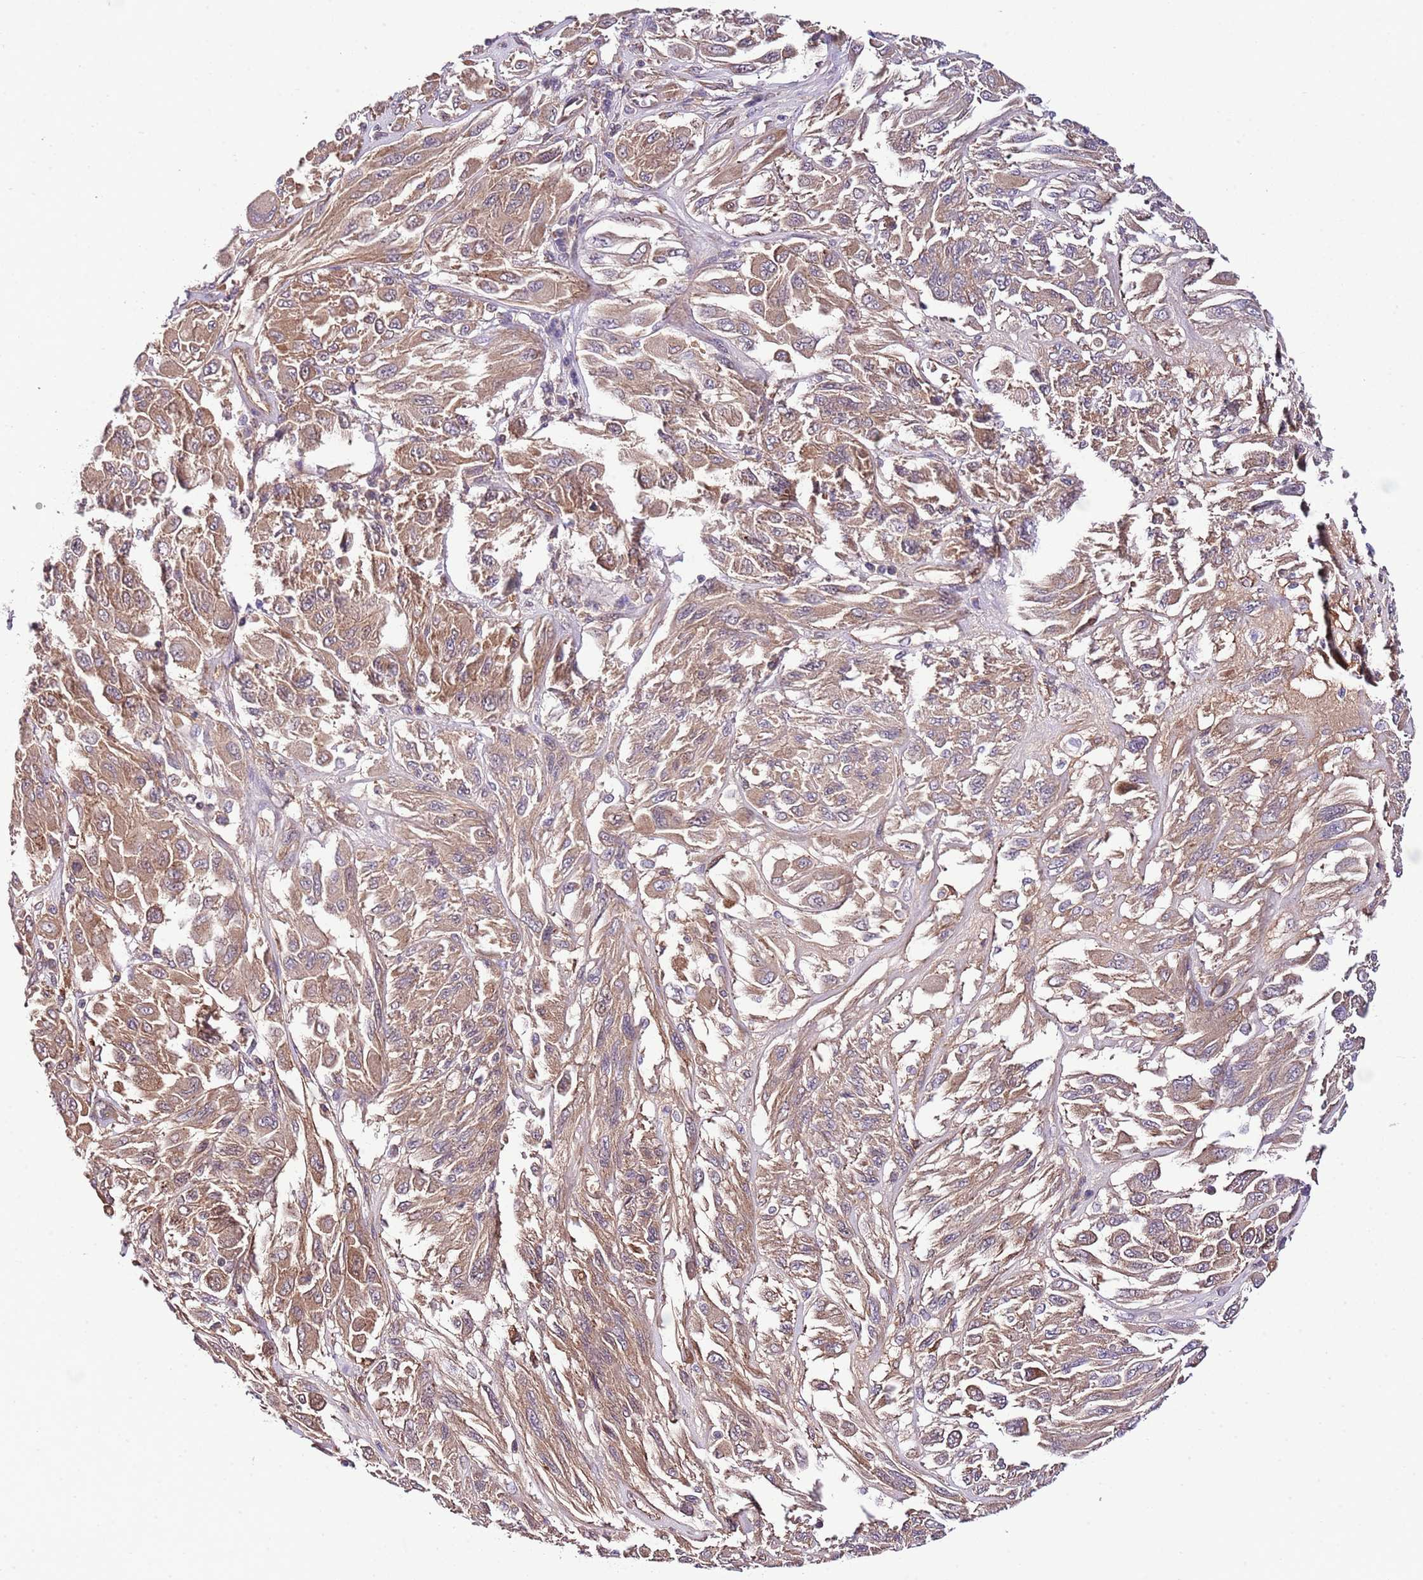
{"staining": {"intensity": "moderate", "quantity": ">75%", "location": "cytoplasmic/membranous"}, "tissue": "melanoma", "cell_type": "Tumor cells", "image_type": "cancer", "snomed": [{"axis": "morphology", "description": "Malignant melanoma, NOS"}, {"axis": "topography", "description": "Skin"}], "caption": "Moderate cytoplasmic/membranous protein staining is present in approximately >75% of tumor cells in melanoma.", "gene": "DONSON", "patient": {"sex": "female", "age": 91}}